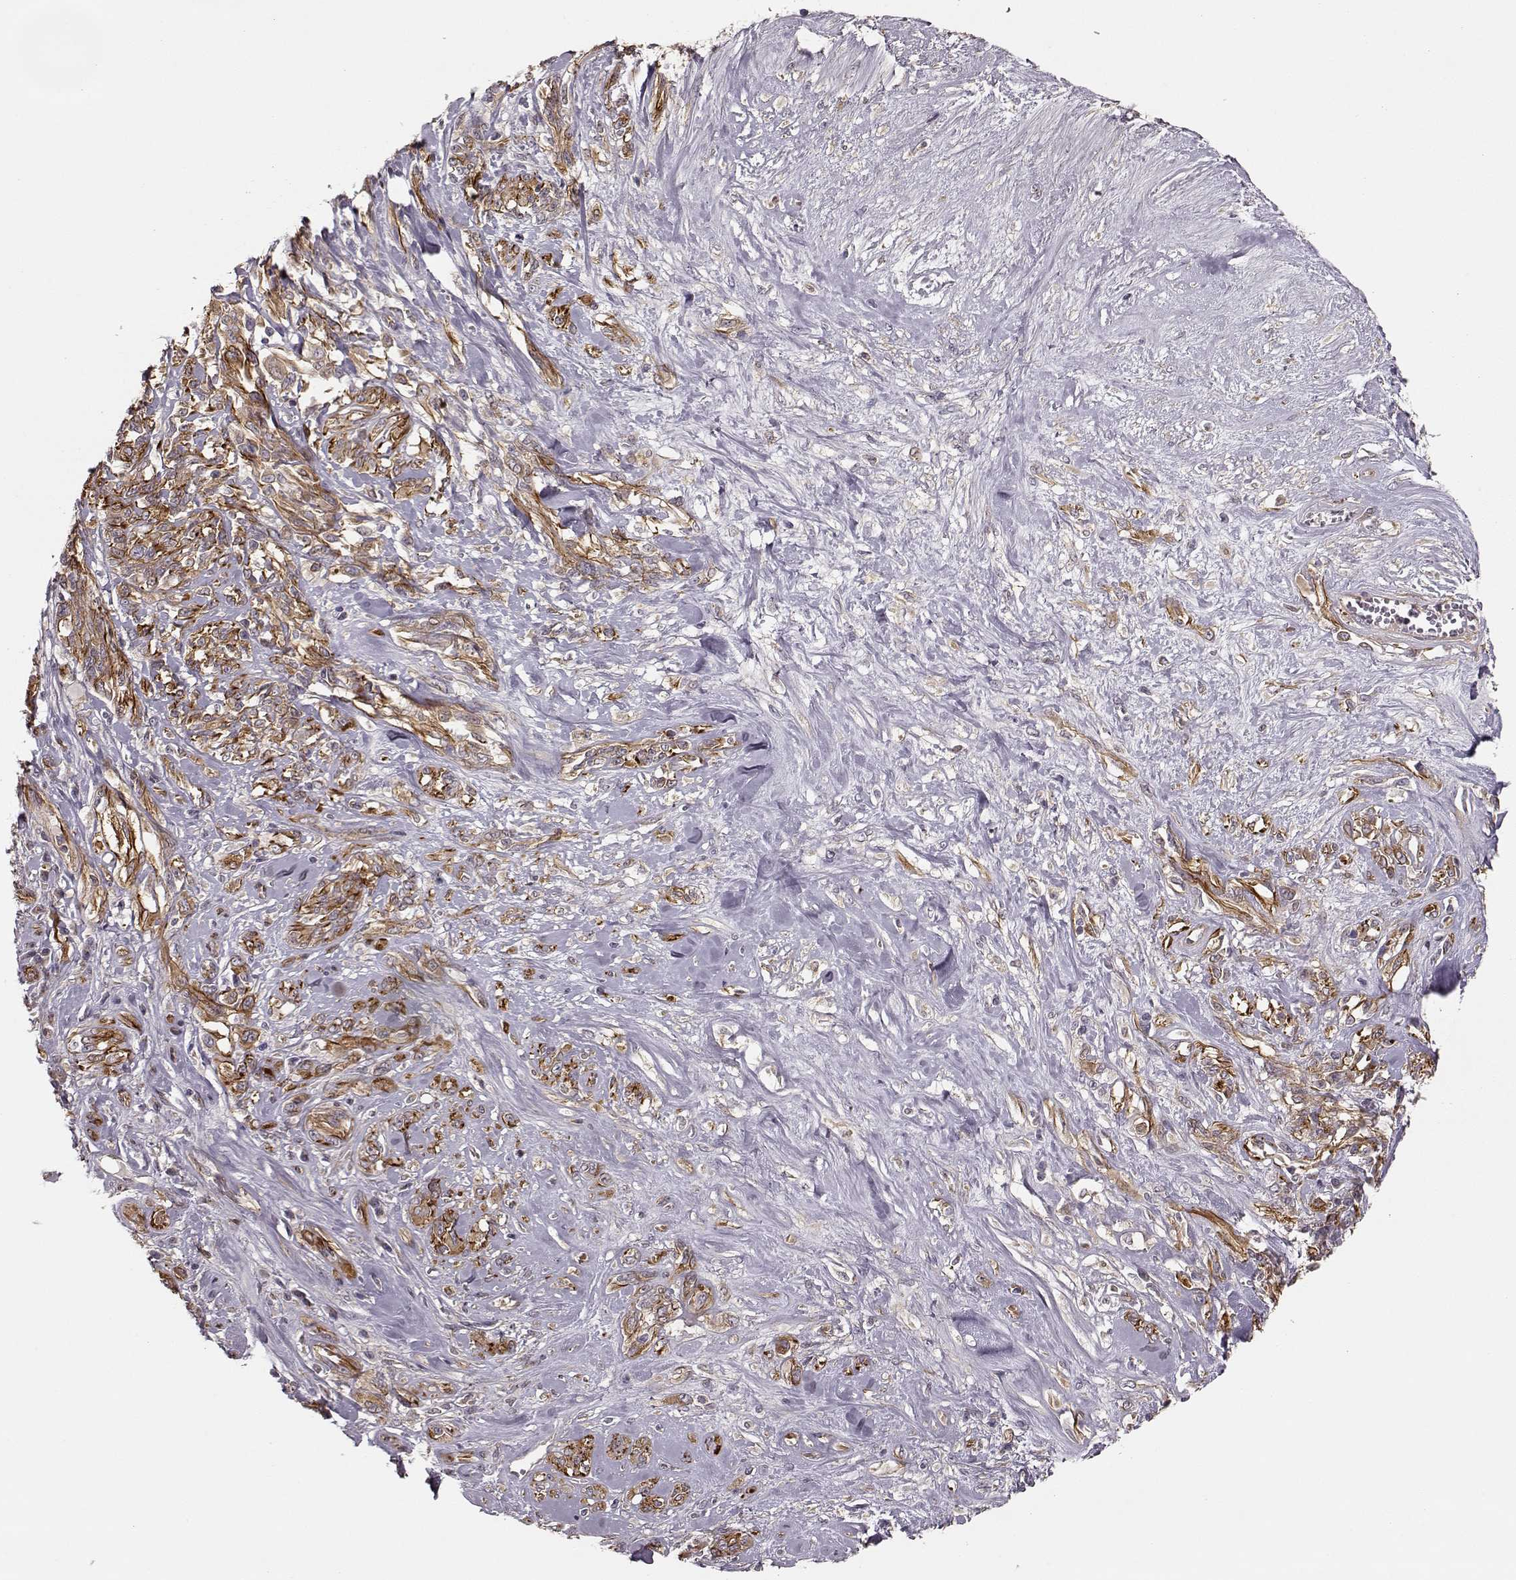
{"staining": {"intensity": "weak", "quantity": ">75%", "location": "cytoplasmic/membranous"}, "tissue": "melanoma", "cell_type": "Tumor cells", "image_type": "cancer", "snomed": [{"axis": "morphology", "description": "Malignant melanoma, NOS"}, {"axis": "topography", "description": "Skin"}], "caption": "Brown immunohistochemical staining in human malignant melanoma displays weak cytoplasmic/membranous expression in approximately >75% of tumor cells. Using DAB (brown) and hematoxylin (blue) stains, captured at high magnification using brightfield microscopy.", "gene": "MTR", "patient": {"sex": "female", "age": 91}}